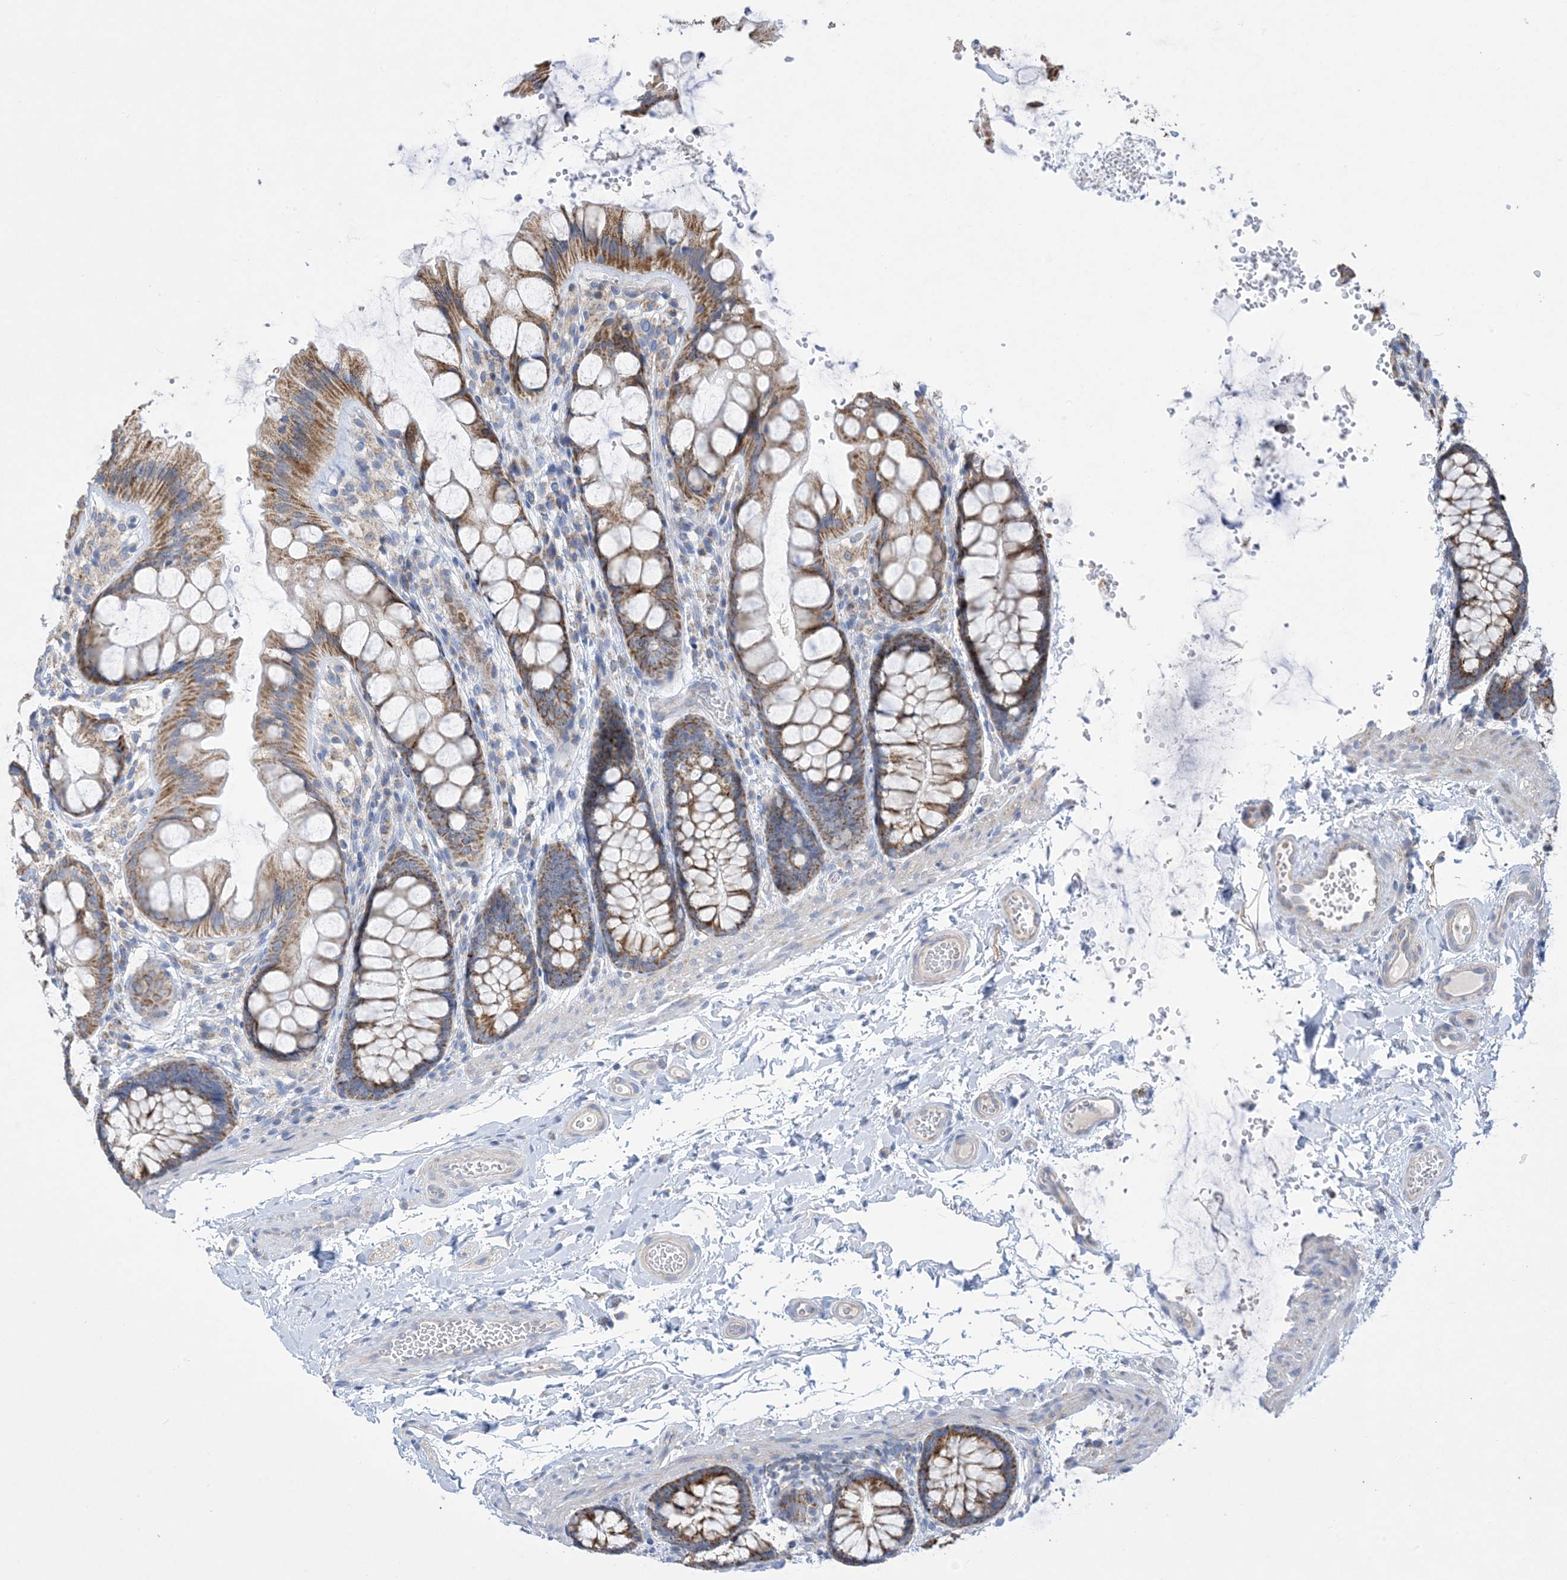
{"staining": {"intensity": "weak", "quantity": ">75%", "location": "cytoplasmic/membranous"}, "tissue": "colon", "cell_type": "Endothelial cells", "image_type": "normal", "snomed": [{"axis": "morphology", "description": "Normal tissue, NOS"}, {"axis": "topography", "description": "Colon"}], "caption": "Protein staining by immunohistochemistry (IHC) exhibits weak cytoplasmic/membranous expression in approximately >75% of endothelial cells in normal colon.", "gene": "CLEC16A", "patient": {"sex": "male", "age": 47}}